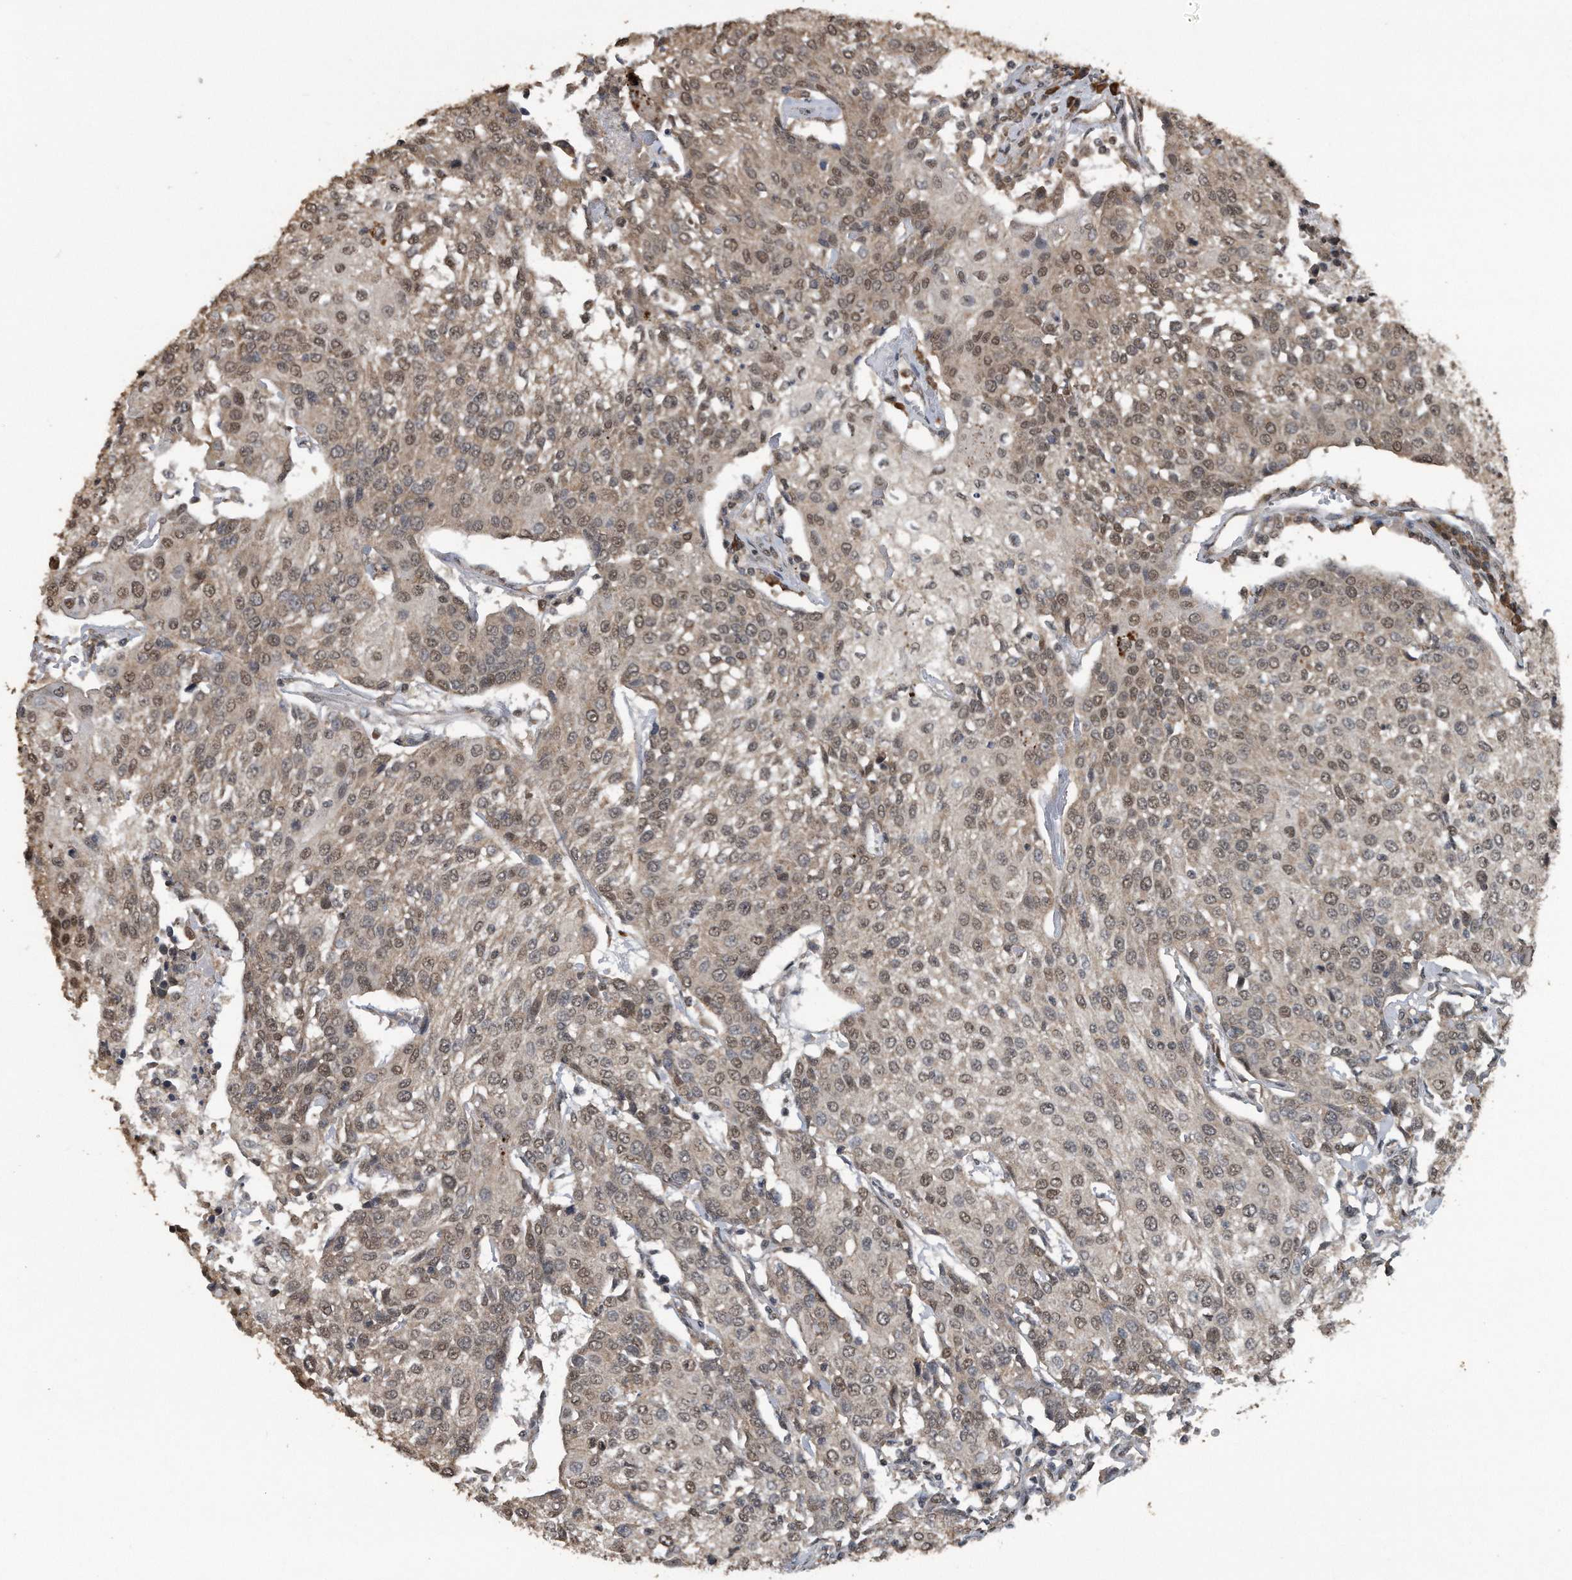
{"staining": {"intensity": "moderate", "quantity": ">75%", "location": "nuclear"}, "tissue": "urothelial cancer", "cell_type": "Tumor cells", "image_type": "cancer", "snomed": [{"axis": "morphology", "description": "Urothelial carcinoma, High grade"}, {"axis": "topography", "description": "Urinary bladder"}], "caption": "Immunohistochemistry image of urothelial cancer stained for a protein (brown), which demonstrates medium levels of moderate nuclear expression in about >75% of tumor cells.", "gene": "CRYZL1", "patient": {"sex": "female", "age": 85}}